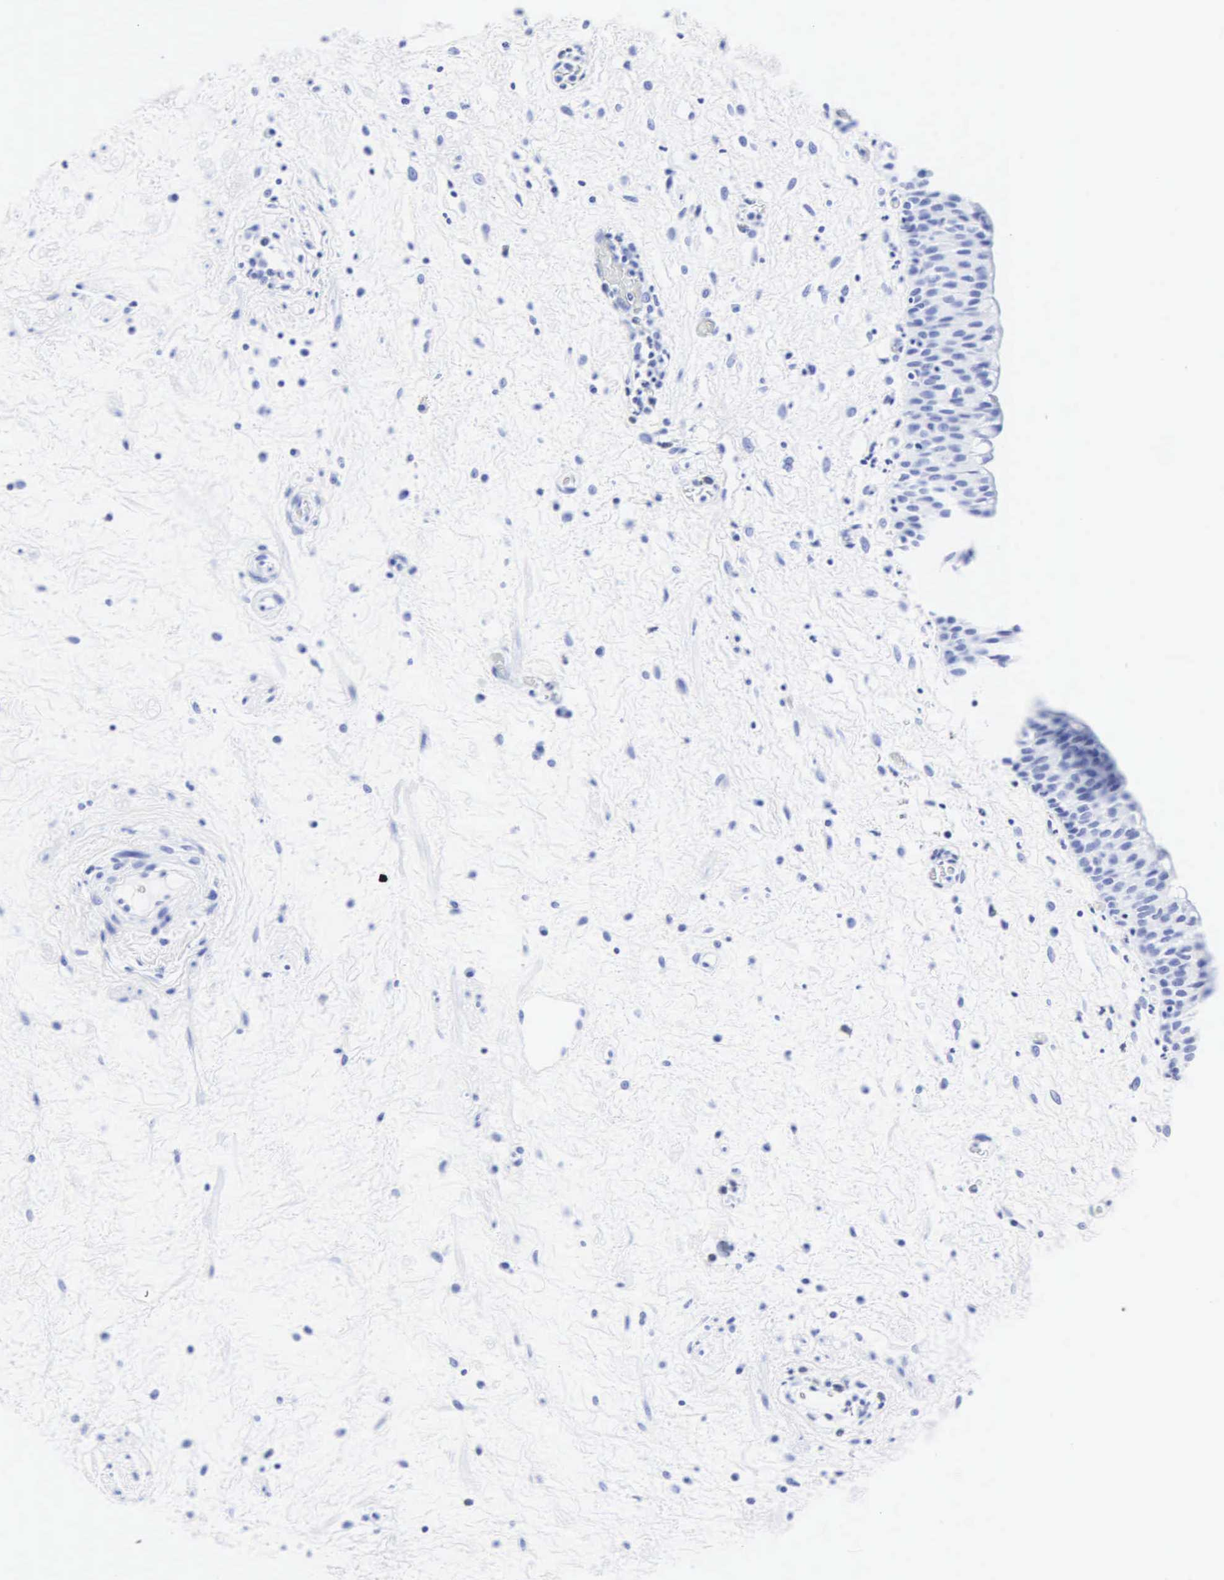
{"staining": {"intensity": "negative", "quantity": "none", "location": "none"}, "tissue": "urinary bladder", "cell_type": "Urothelial cells", "image_type": "normal", "snomed": [{"axis": "morphology", "description": "Normal tissue, NOS"}, {"axis": "topography", "description": "Urinary bladder"}], "caption": "There is no significant staining in urothelial cells of urinary bladder.", "gene": "CGB3", "patient": {"sex": "male", "age": 48}}